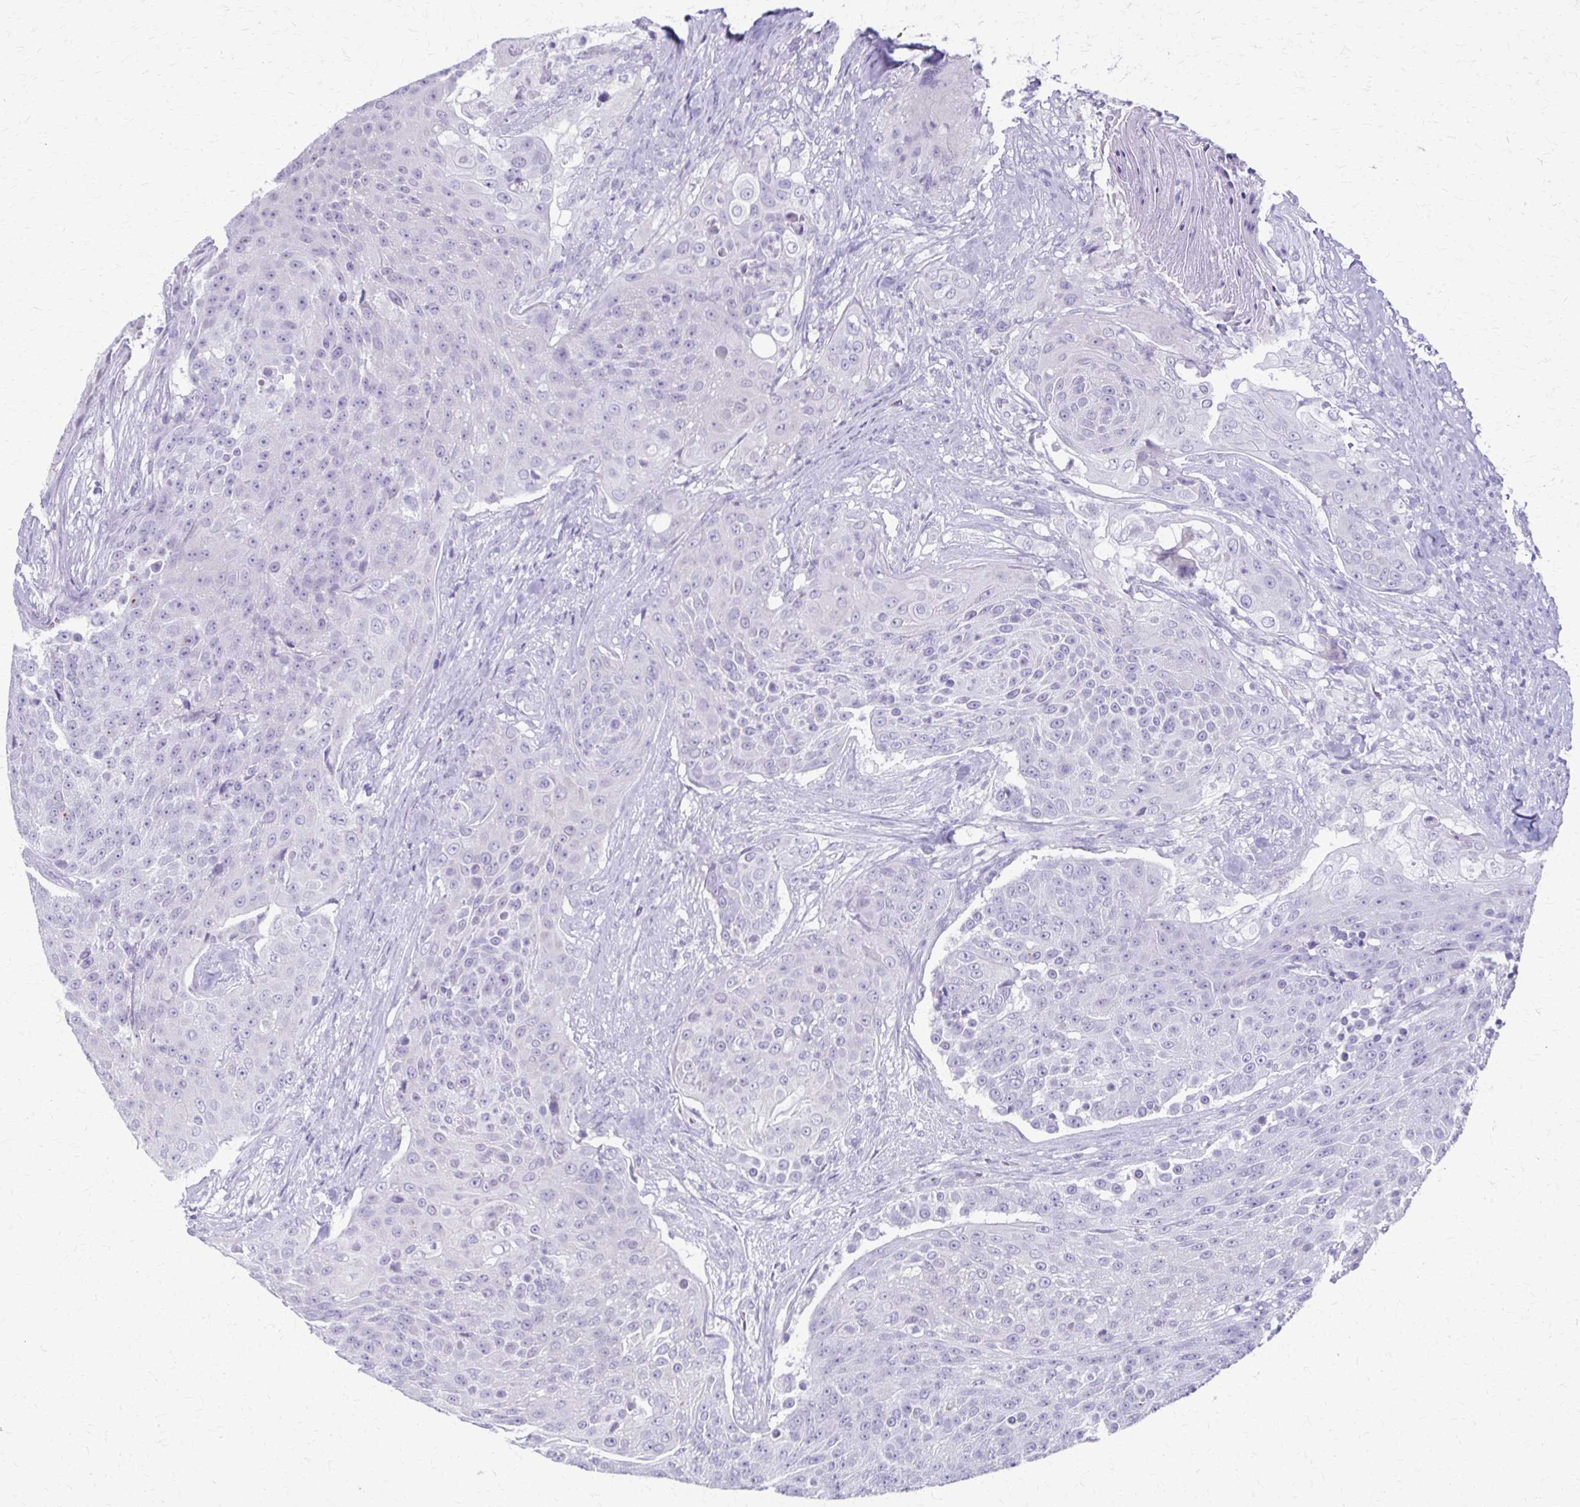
{"staining": {"intensity": "negative", "quantity": "none", "location": "none"}, "tissue": "urothelial cancer", "cell_type": "Tumor cells", "image_type": "cancer", "snomed": [{"axis": "morphology", "description": "Urothelial carcinoma, High grade"}, {"axis": "topography", "description": "Urinary bladder"}], "caption": "IHC micrograph of high-grade urothelial carcinoma stained for a protein (brown), which exhibits no positivity in tumor cells.", "gene": "CYB5A", "patient": {"sex": "female", "age": 63}}